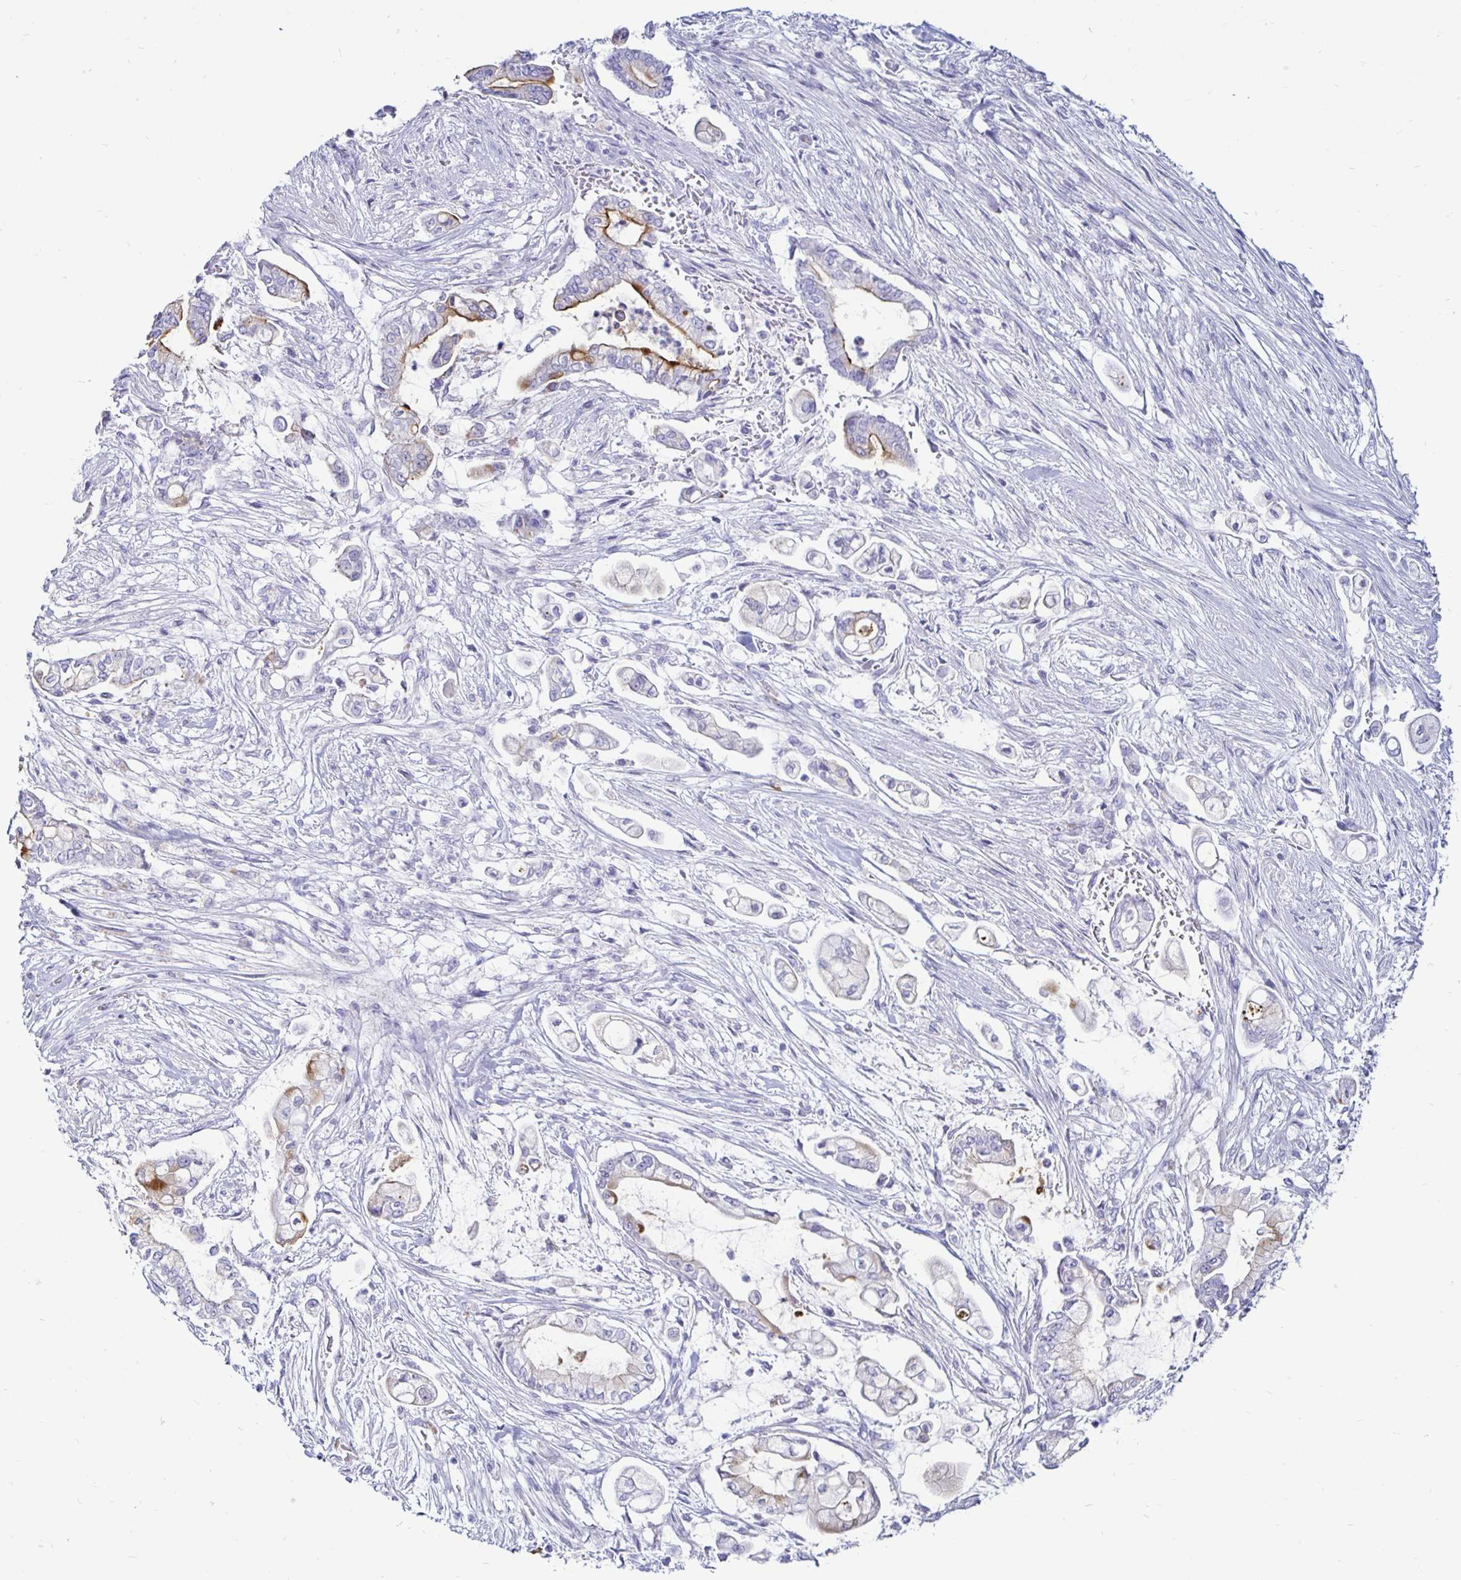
{"staining": {"intensity": "negative", "quantity": "none", "location": "none"}, "tissue": "pancreatic cancer", "cell_type": "Tumor cells", "image_type": "cancer", "snomed": [{"axis": "morphology", "description": "Adenocarcinoma, NOS"}, {"axis": "topography", "description": "Pancreas"}], "caption": "Immunohistochemical staining of pancreatic cancer displays no significant expression in tumor cells.", "gene": "TIMP1", "patient": {"sex": "female", "age": 69}}